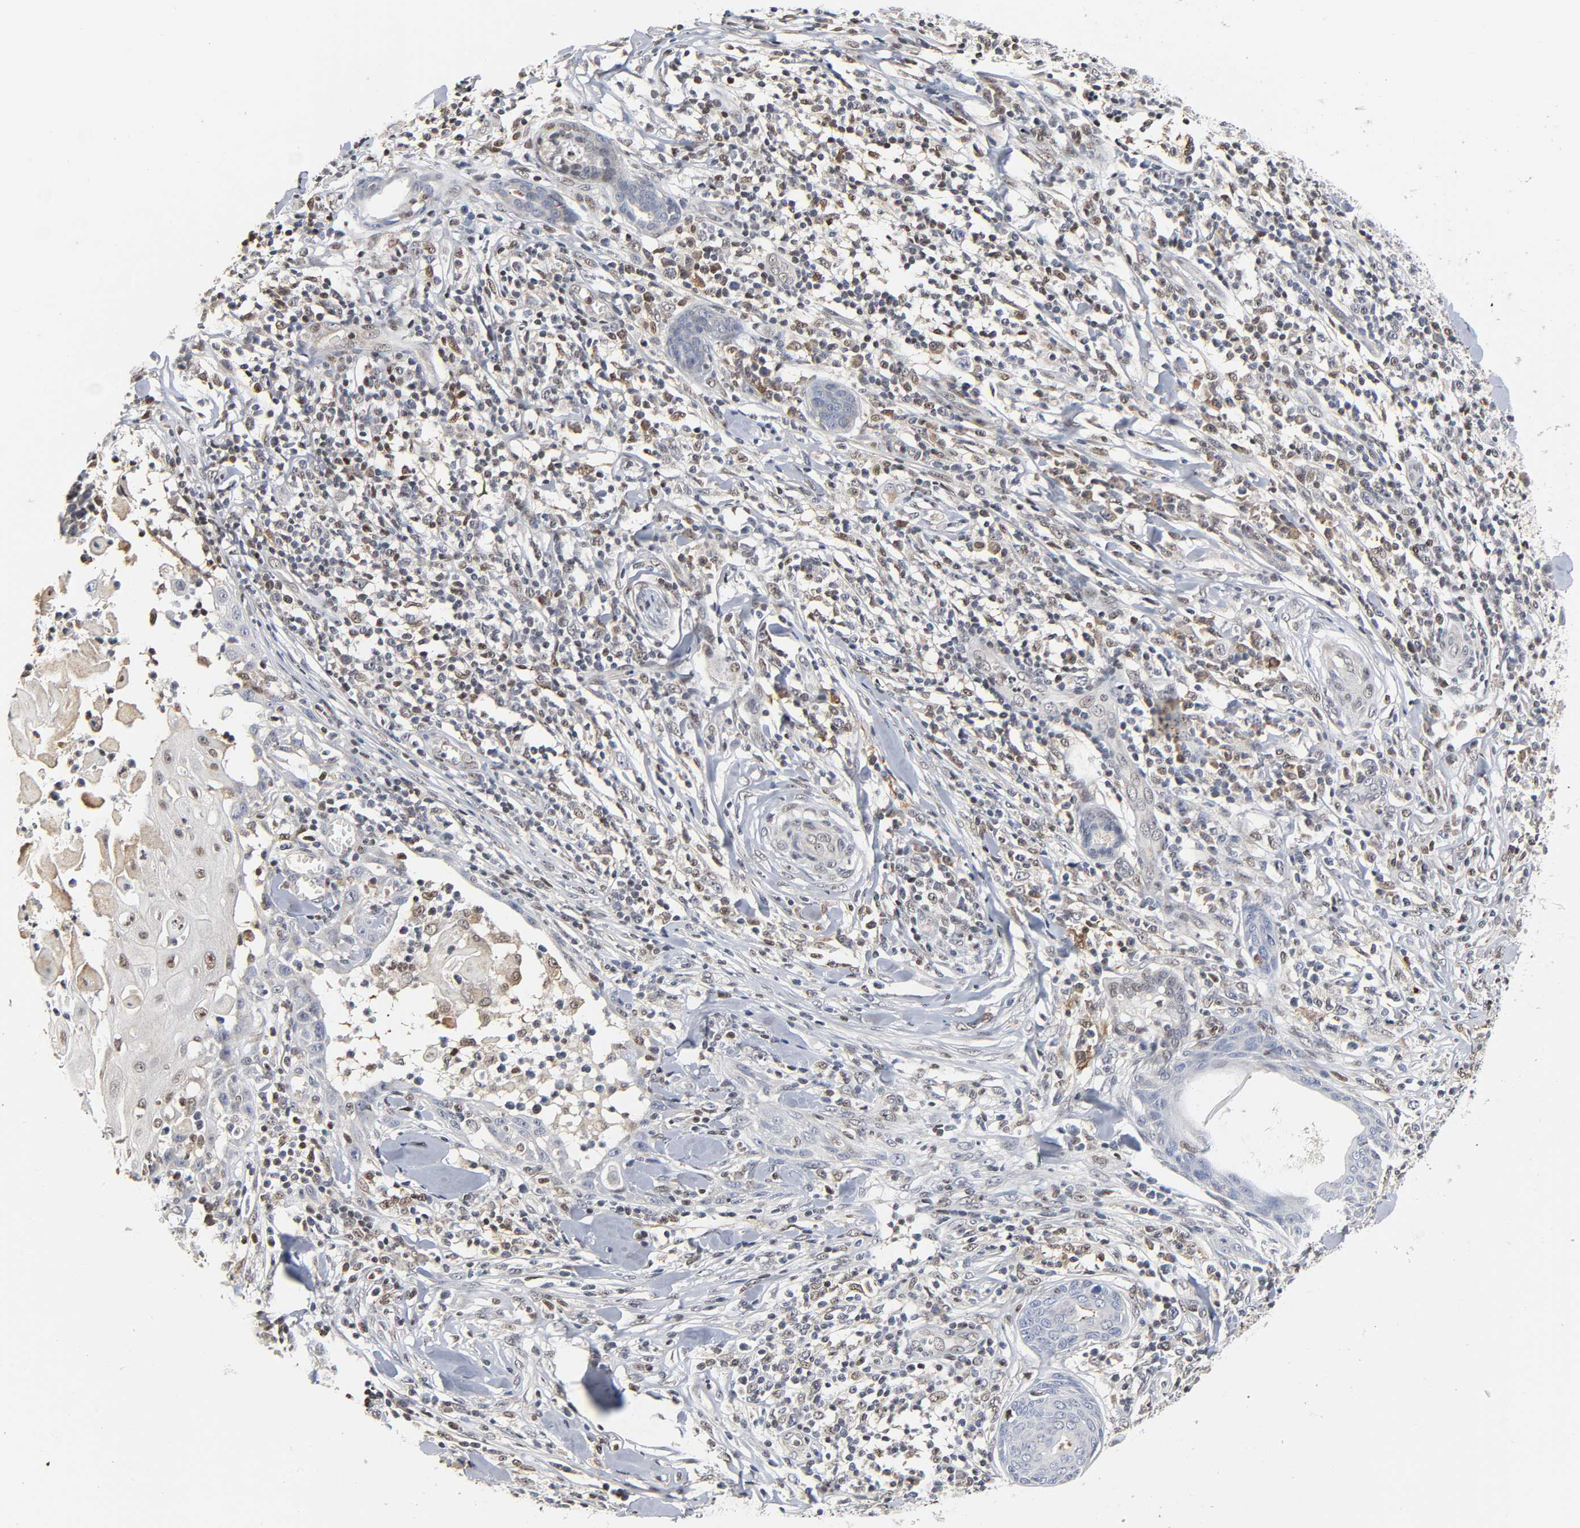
{"staining": {"intensity": "weak", "quantity": "<25%", "location": "nuclear"}, "tissue": "skin cancer", "cell_type": "Tumor cells", "image_type": "cancer", "snomed": [{"axis": "morphology", "description": "Squamous cell carcinoma, NOS"}, {"axis": "topography", "description": "Skin"}], "caption": "Protein analysis of skin squamous cell carcinoma reveals no significant expression in tumor cells.", "gene": "KAT2B", "patient": {"sex": "male", "age": 24}}